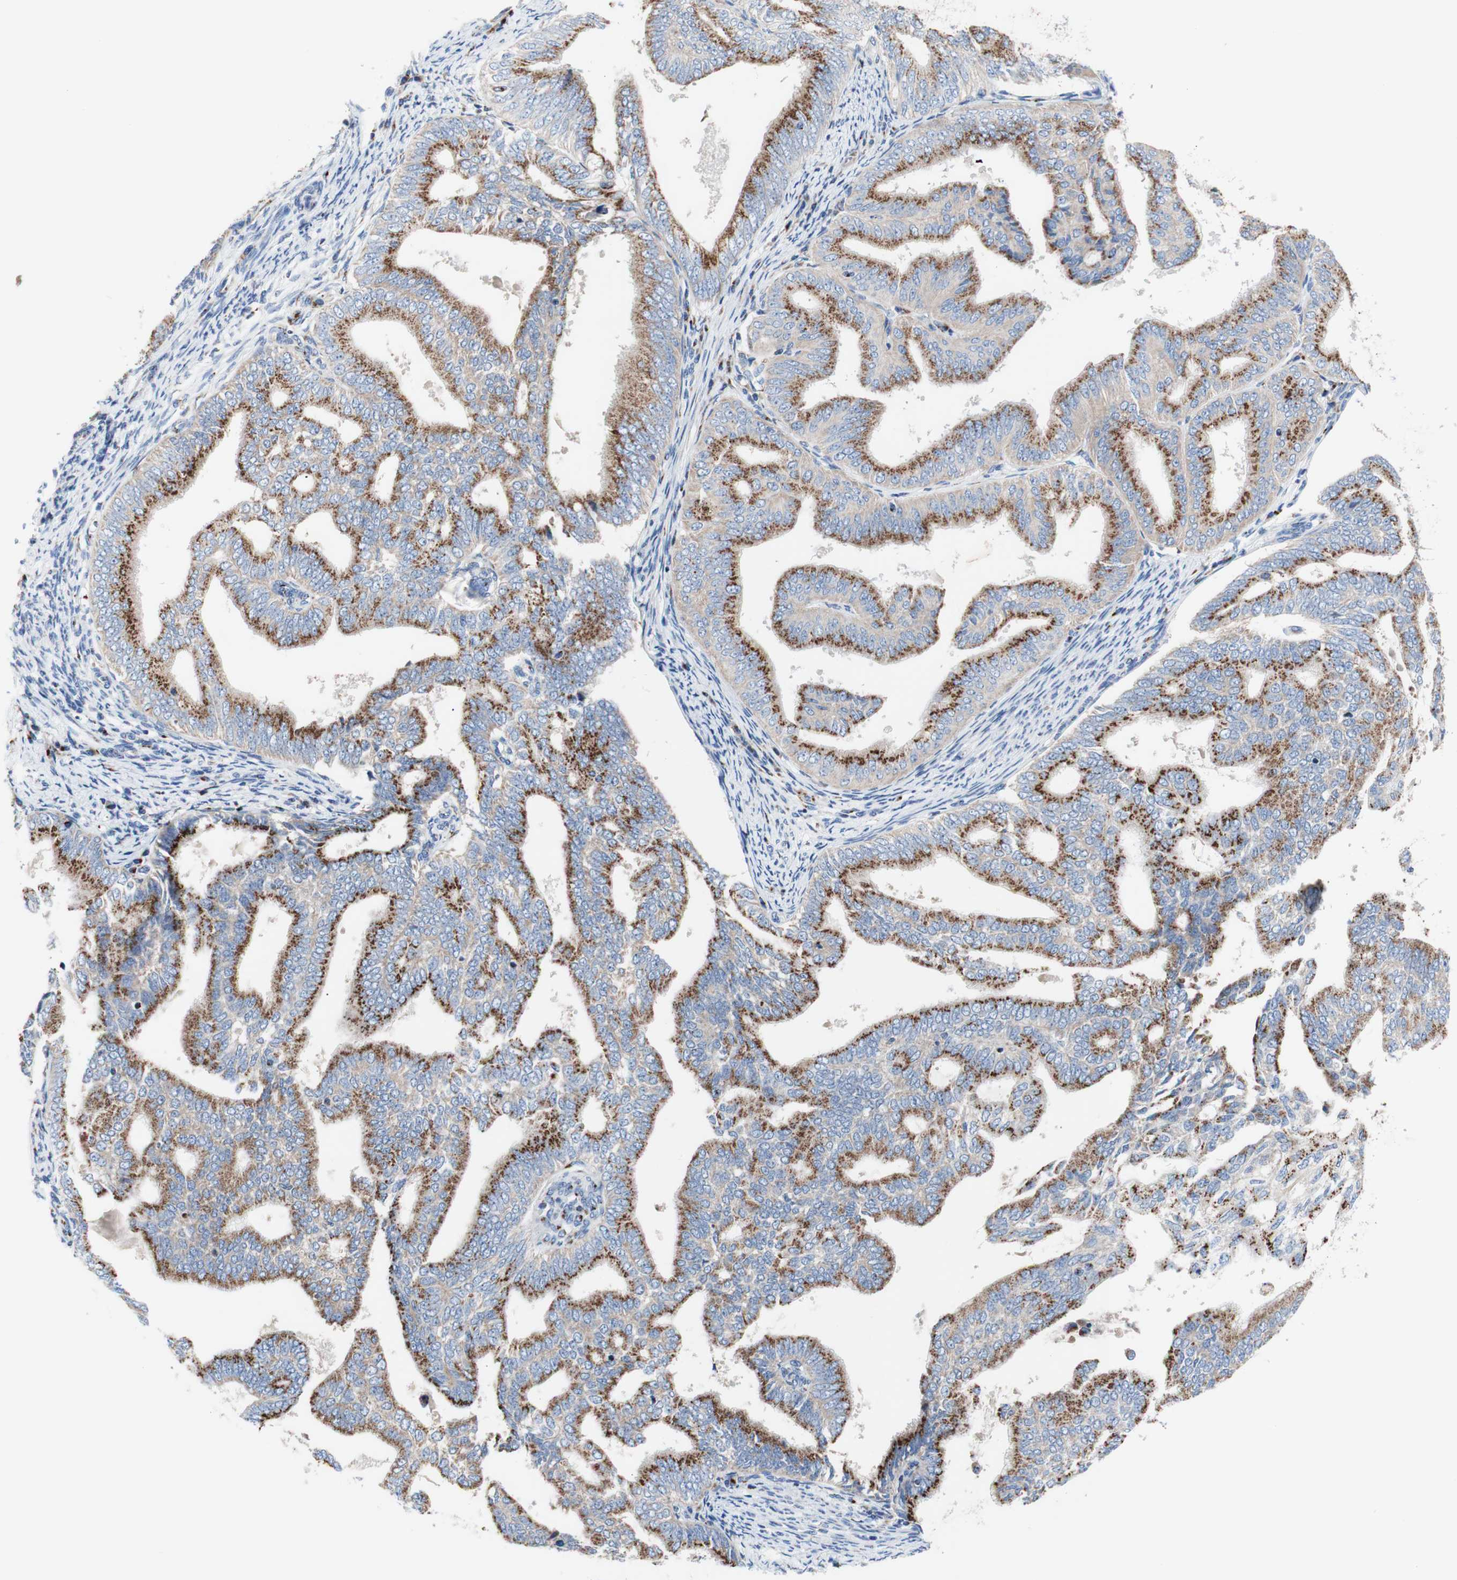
{"staining": {"intensity": "moderate", "quantity": "25%-75%", "location": "cytoplasmic/membranous"}, "tissue": "endometrial cancer", "cell_type": "Tumor cells", "image_type": "cancer", "snomed": [{"axis": "morphology", "description": "Adenocarcinoma, NOS"}, {"axis": "topography", "description": "Endometrium"}], "caption": "Approximately 25%-75% of tumor cells in human endometrial cancer (adenocarcinoma) reveal moderate cytoplasmic/membranous protein staining as visualized by brown immunohistochemical staining.", "gene": "GALNT2", "patient": {"sex": "female", "age": 58}}